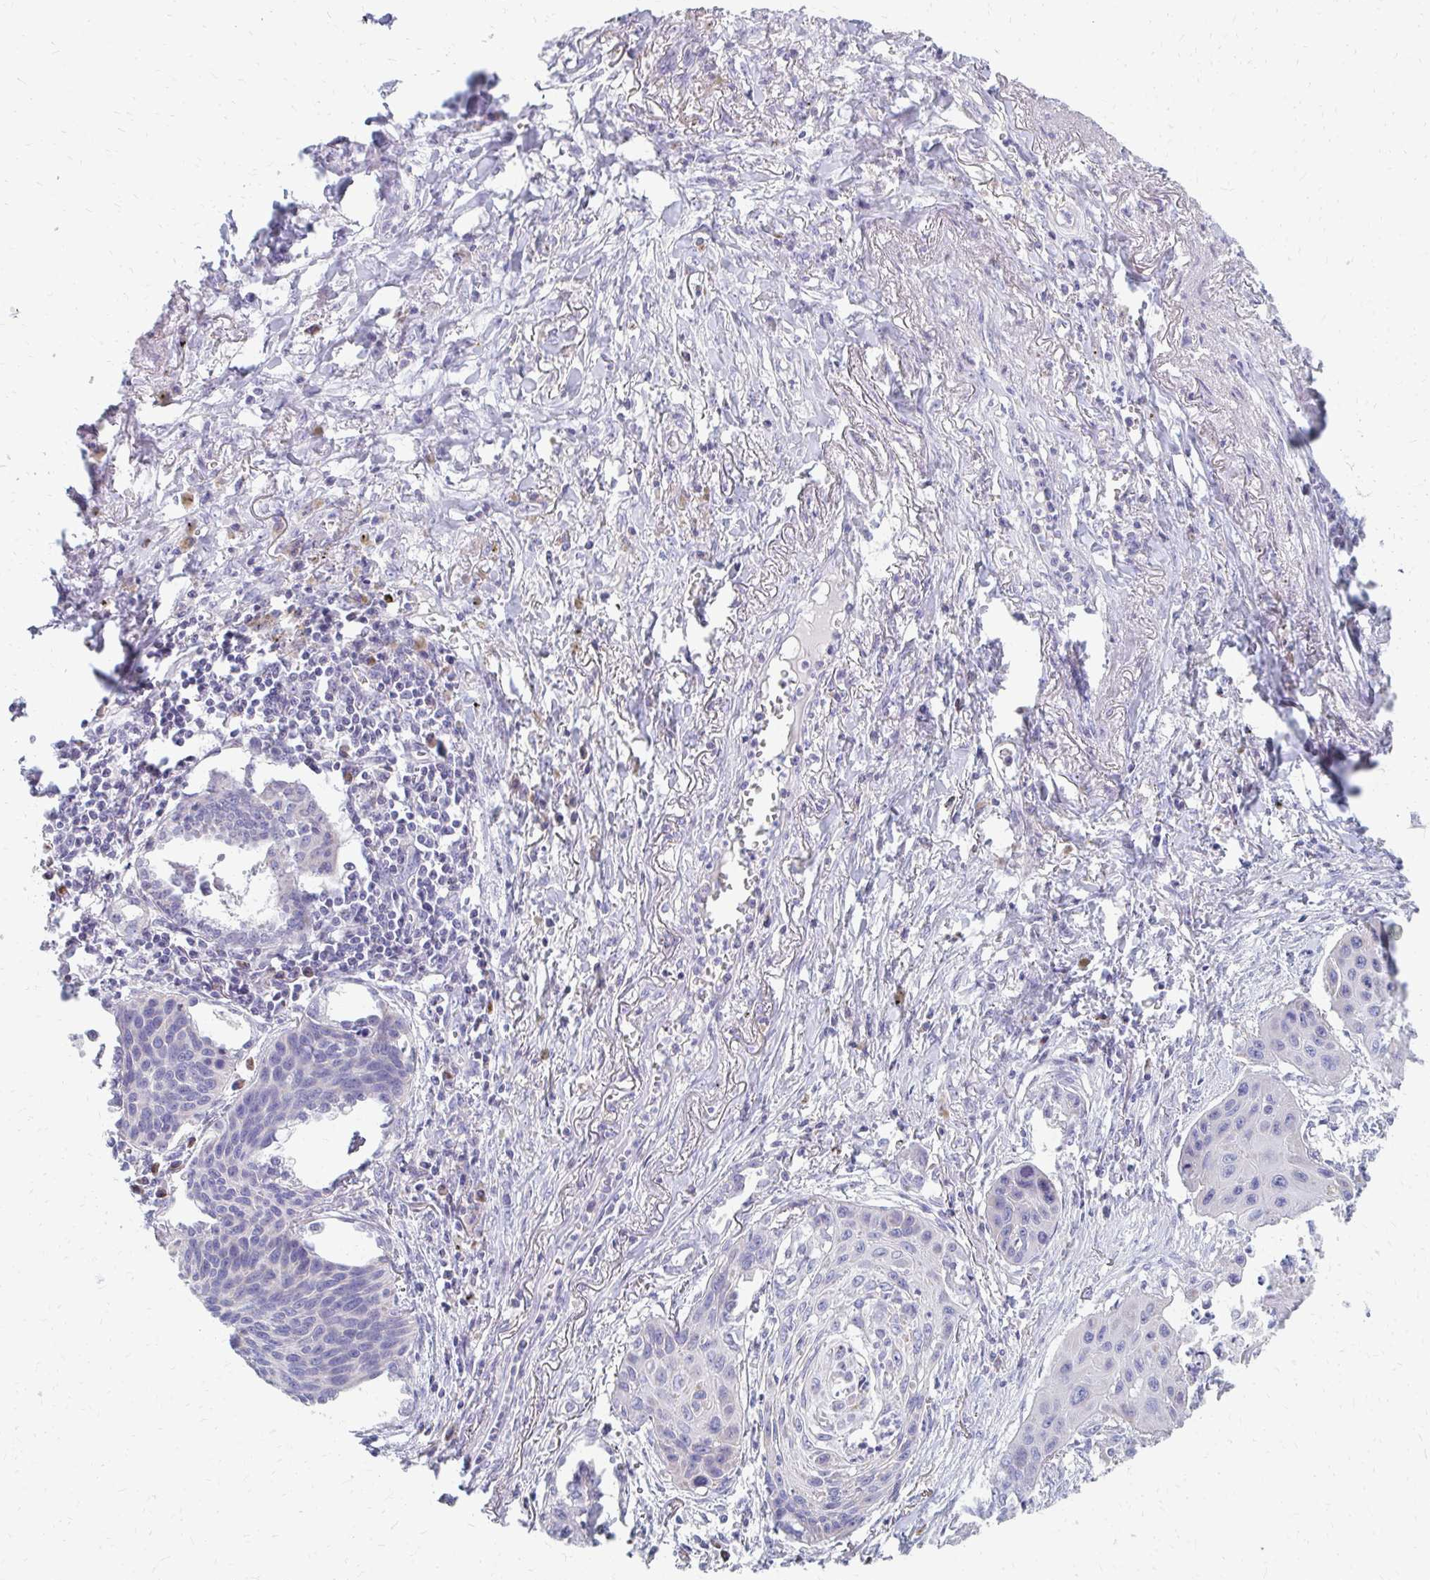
{"staining": {"intensity": "negative", "quantity": "none", "location": "none"}, "tissue": "lung cancer", "cell_type": "Tumor cells", "image_type": "cancer", "snomed": [{"axis": "morphology", "description": "Squamous cell carcinoma, NOS"}, {"axis": "topography", "description": "Lung"}], "caption": "Immunohistochemical staining of lung squamous cell carcinoma reveals no significant staining in tumor cells.", "gene": "OR10V1", "patient": {"sex": "male", "age": 71}}